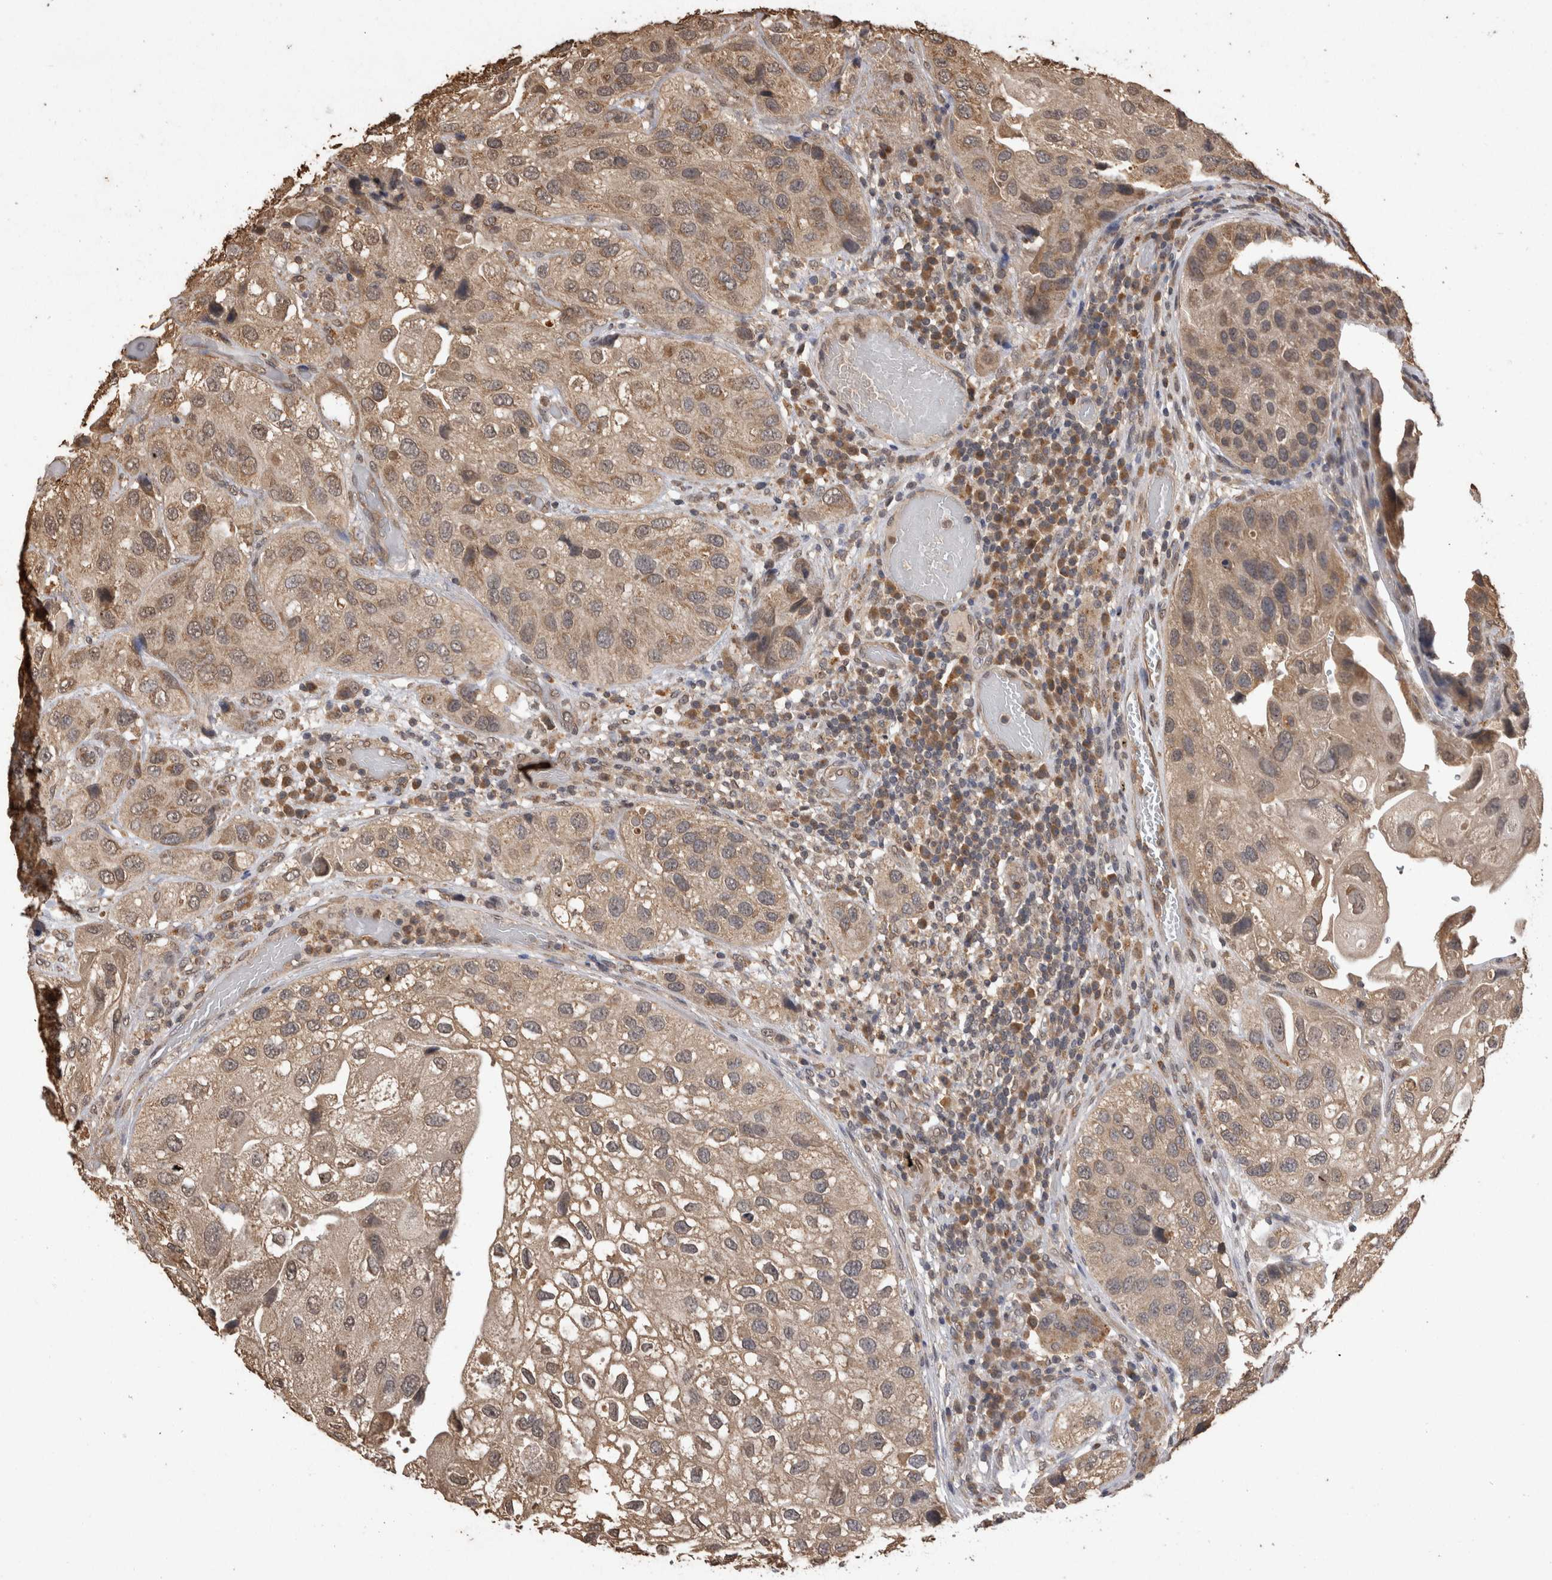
{"staining": {"intensity": "moderate", "quantity": ">75%", "location": "cytoplasmic/membranous"}, "tissue": "urothelial cancer", "cell_type": "Tumor cells", "image_type": "cancer", "snomed": [{"axis": "morphology", "description": "Urothelial carcinoma, High grade"}, {"axis": "topography", "description": "Urinary bladder"}], "caption": "Immunohistochemistry staining of urothelial carcinoma (high-grade), which shows medium levels of moderate cytoplasmic/membranous positivity in approximately >75% of tumor cells indicating moderate cytoplasmic/membranous protein expression. The staining was performed using DAB (3,3'-diaminobenzidine) (brown) for protein detection and nuclei were counterstained in hematoxylin (blue).", "gene": "SOCS5", "patient": {"sex": "female", "age": 64}}